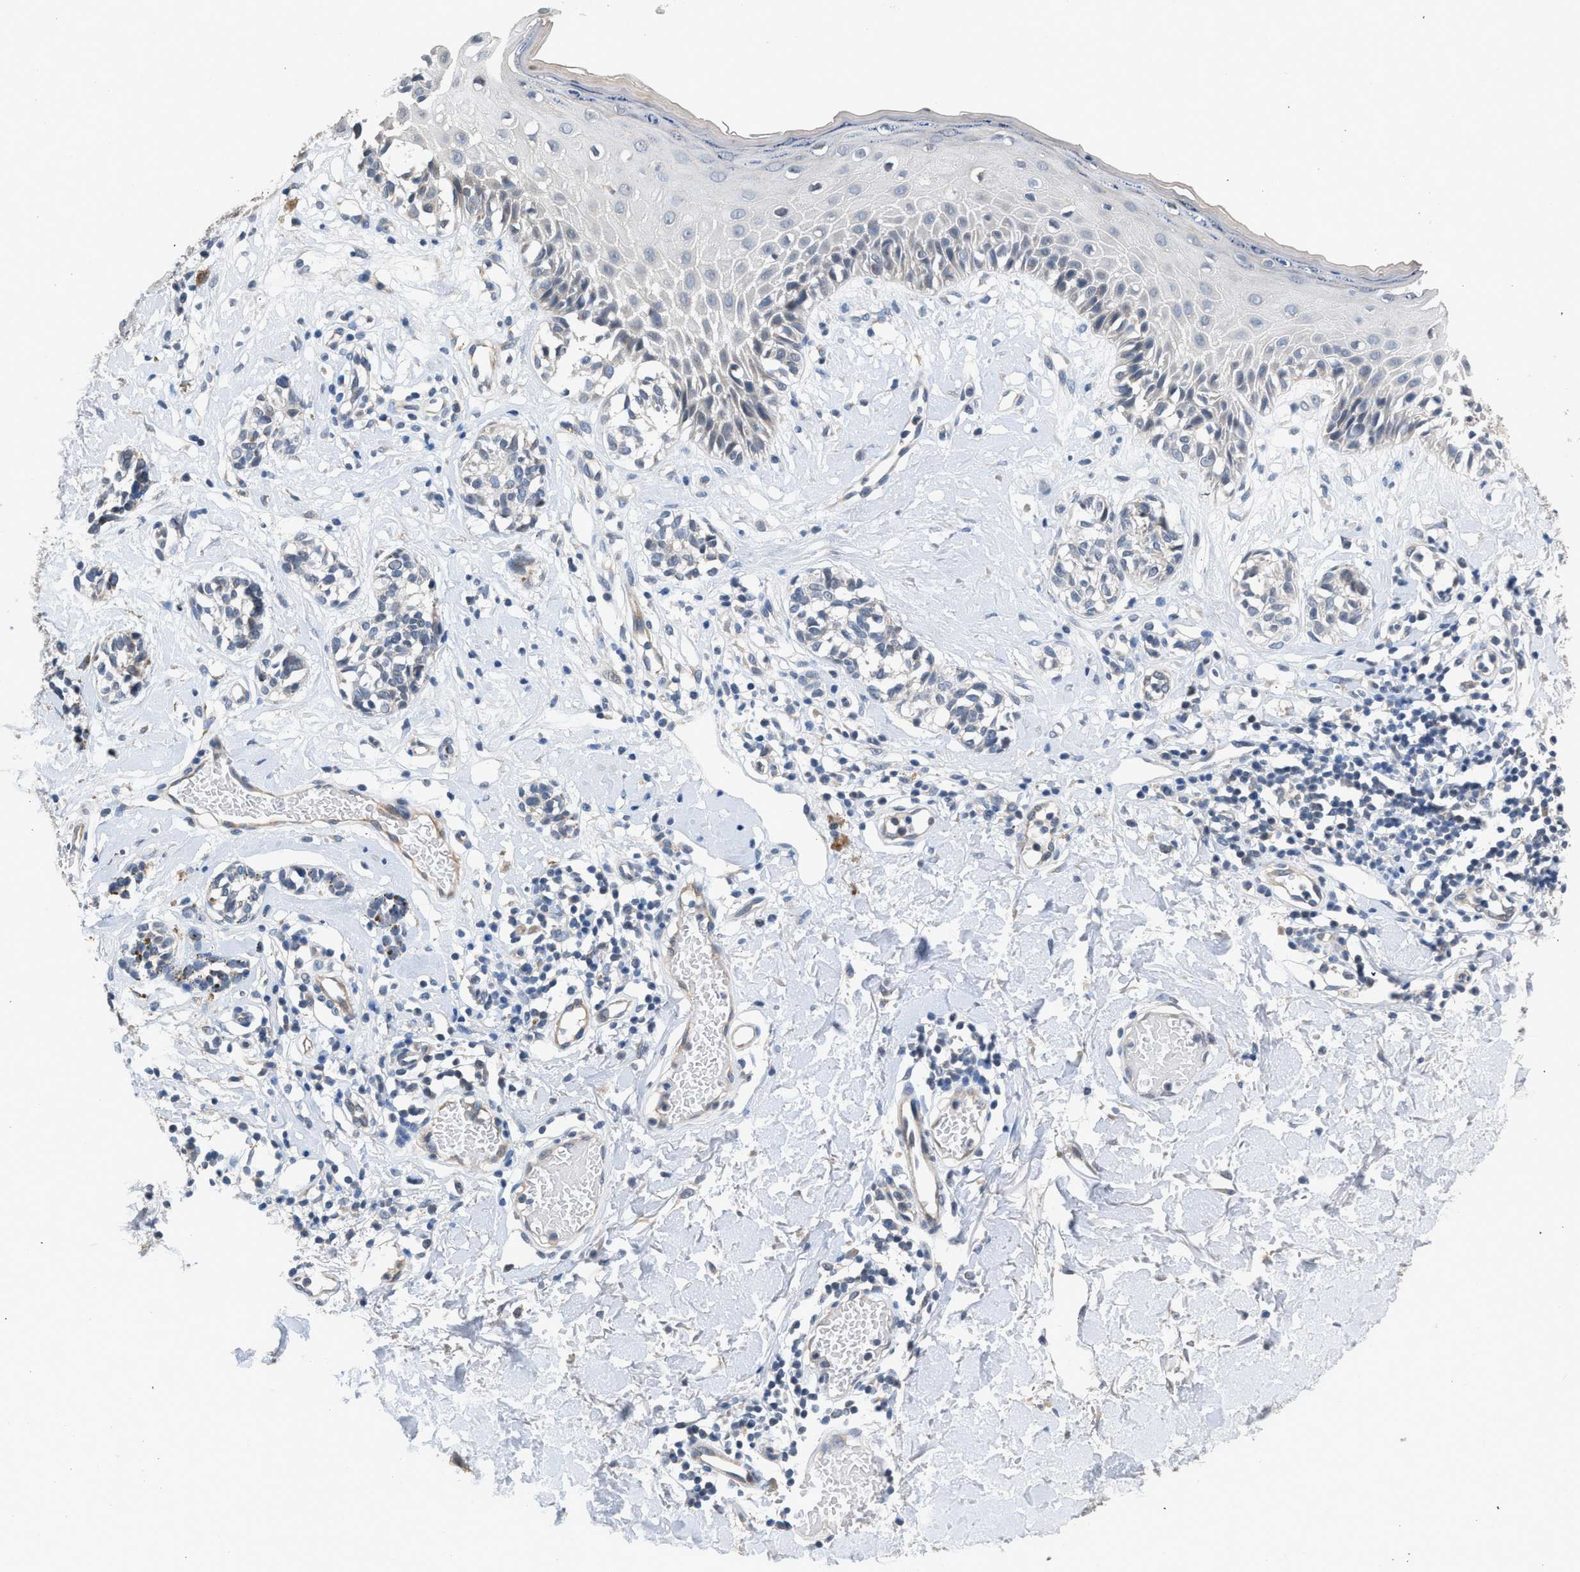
{"staining": {"intensity": "negative", "quantity": "none", "location": "none"}, "tissue": "melanoma", "cell_type": "Tumor cells", "image_type": "cancer", "snomed": [{"axis": "morphology", "description": "Malignant melanoma, NOS"}, {"axis": "topography", "description": "Skin"}], "caption": "The photomicrograph exhibits no significant positivity in tumor cells of melanoma.", "gene": "CSF3R", "patient": {"sex": "male", "age": 64}}